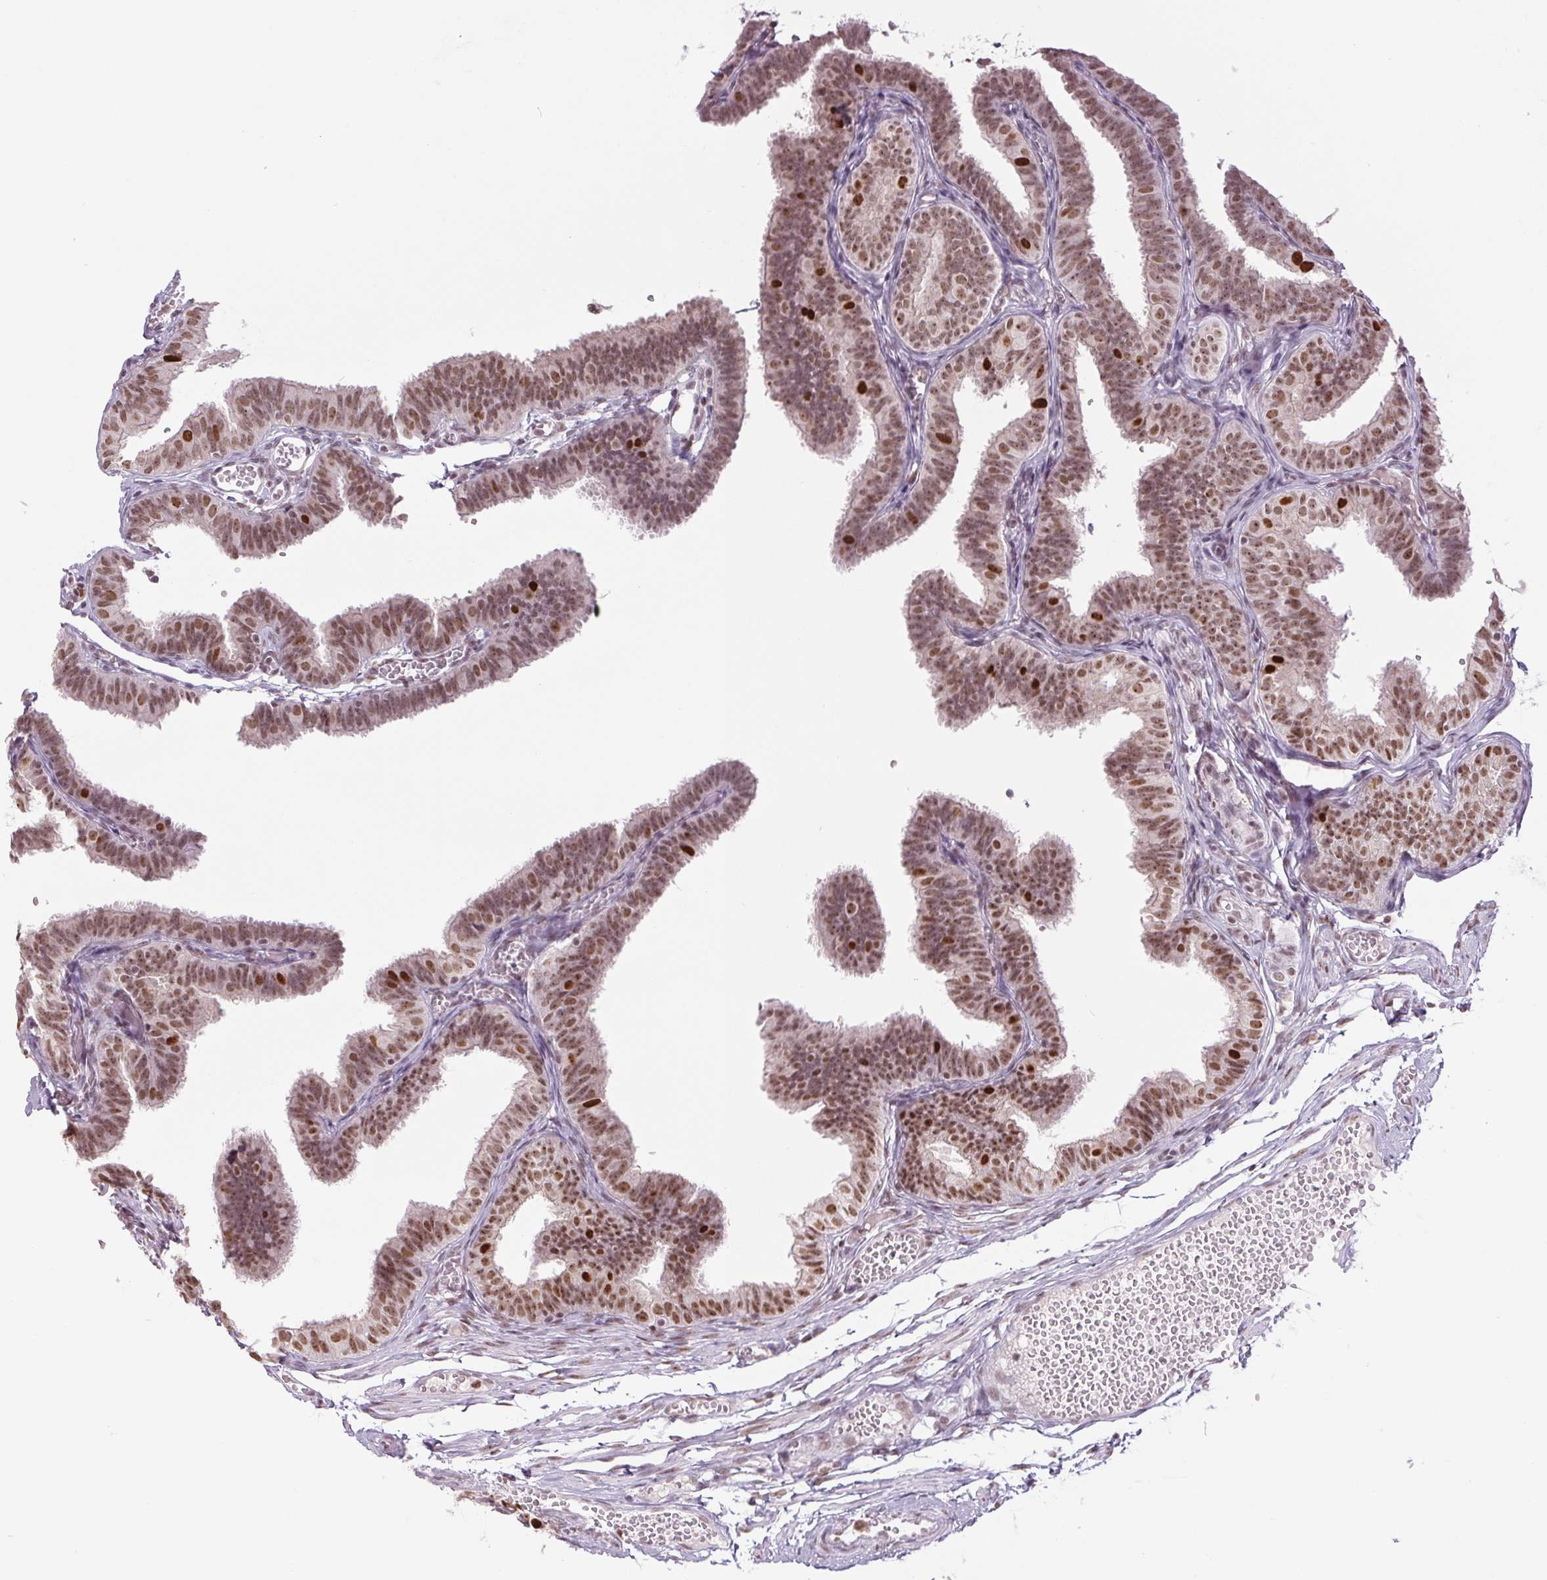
{"staining": {"intensity": "moderate", "quantity": ">75%", "location": "cytoplasmic/membranous,nuclear"}, "tissue": "fallopian tube", "cell_type": "Glandular cells", "image_type": "normal", "snomed": [{"axis": "morphology", "description": "Normal tissue, NOS"}, {"axis": "topography", "description": "Fallopian tube"}], "caption": "Immunohistochemistry (IHC) (DAB) staining of unremarkable human fallopian tube reveals moderate cytoplasmic/membranous,nuclear protein positivity in approximately >75% of glandular cells. (IHC, brightfield microscopy, high magnification).", "gene": "SMIM6", "patient": {"sex": "female", "age": 25}}